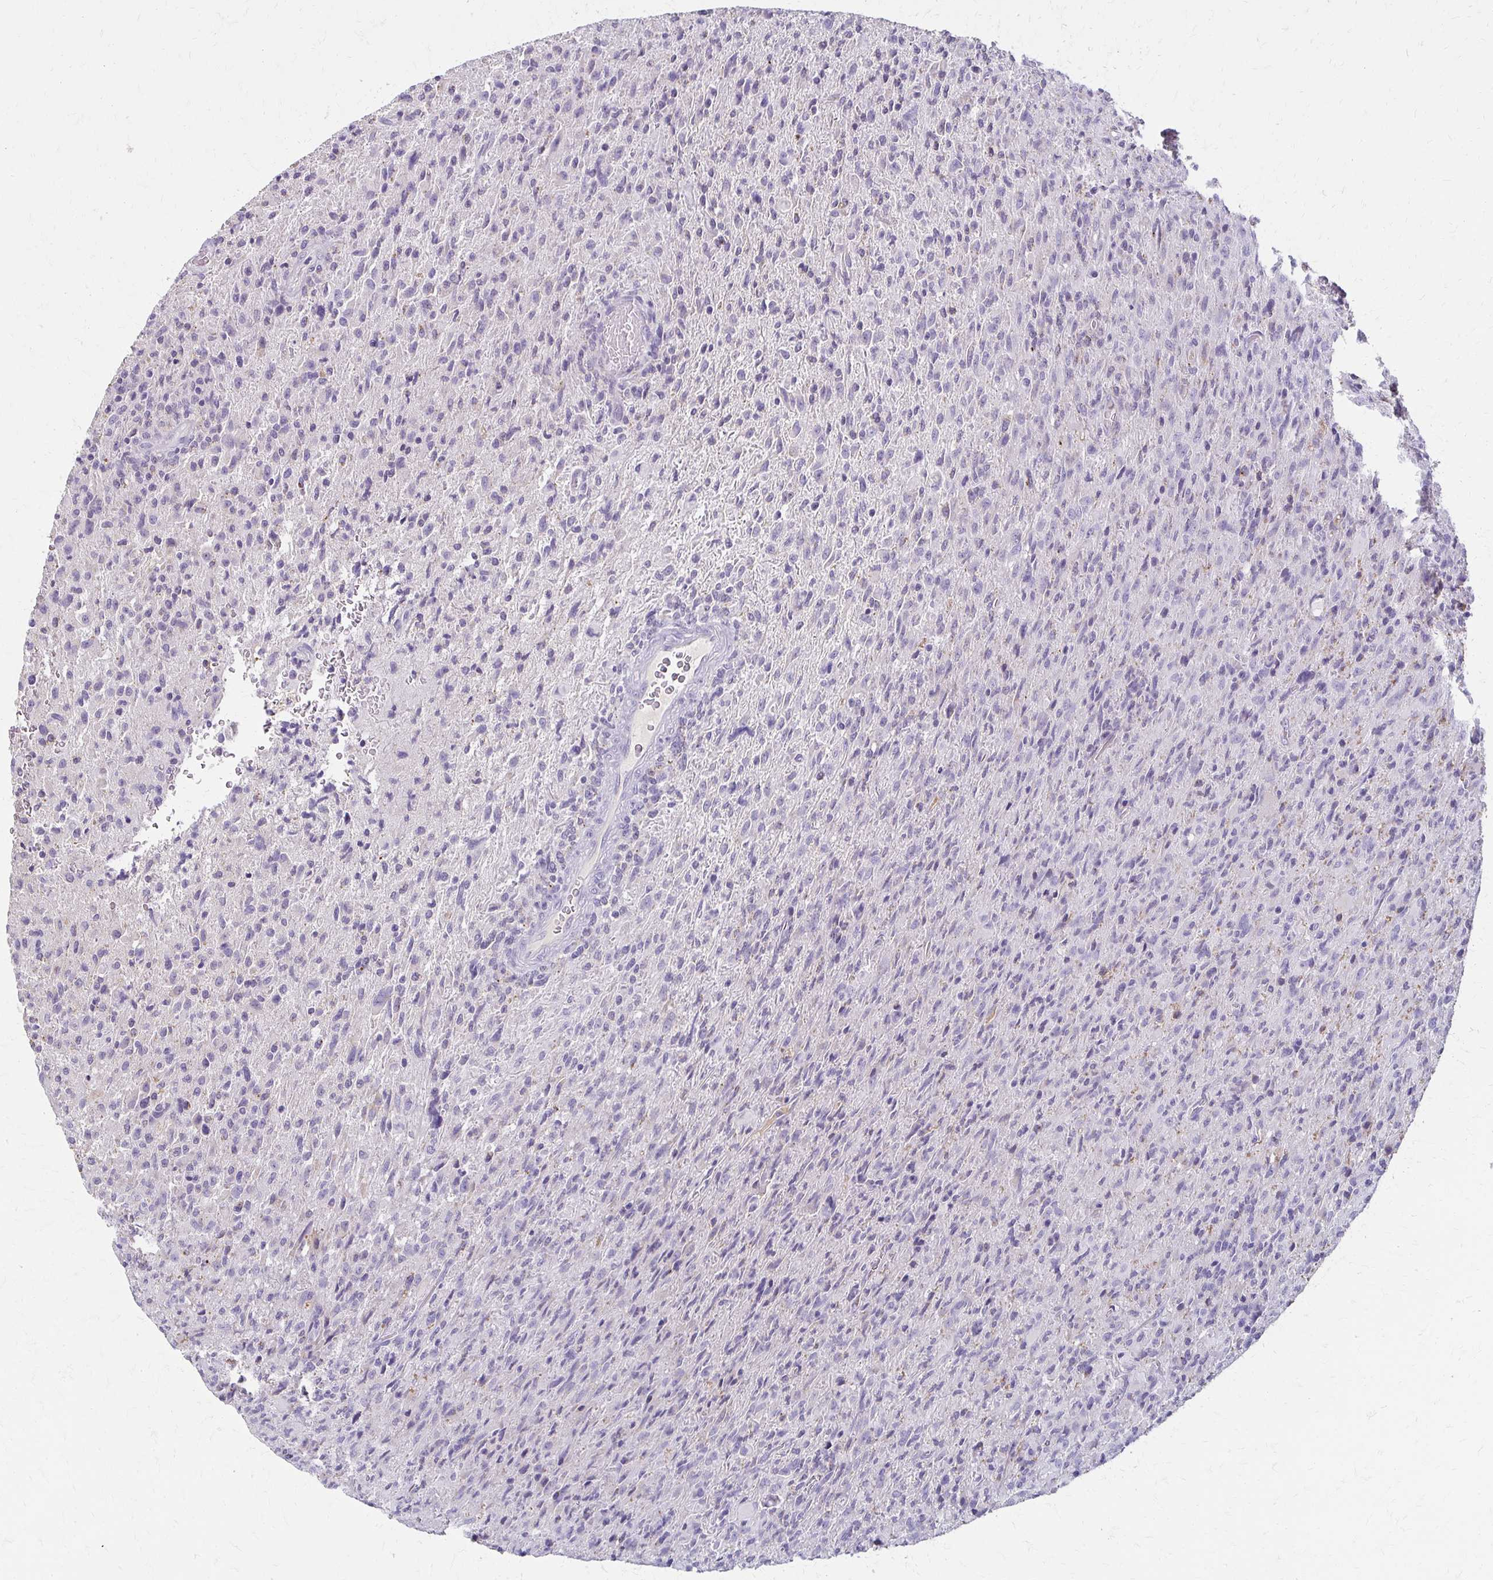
{"staining": {"intensity": "negative", "quantity": "none", "location": "none"}, "tissue": "glioma", "cell_type": "Tumor cells", "image_type": "cancer", "snomed": [{"axis": "morphology", "description": "Glioma, malignant, High grade"}, {"axis": "topography", "description": "Brain"}], "caption": "The photomicrograph reveals no significant positivity in tumor cells of high-grade glioma (malignant).", "gene": "BBS12", "patient": {"sex": "male", "age": 68}}